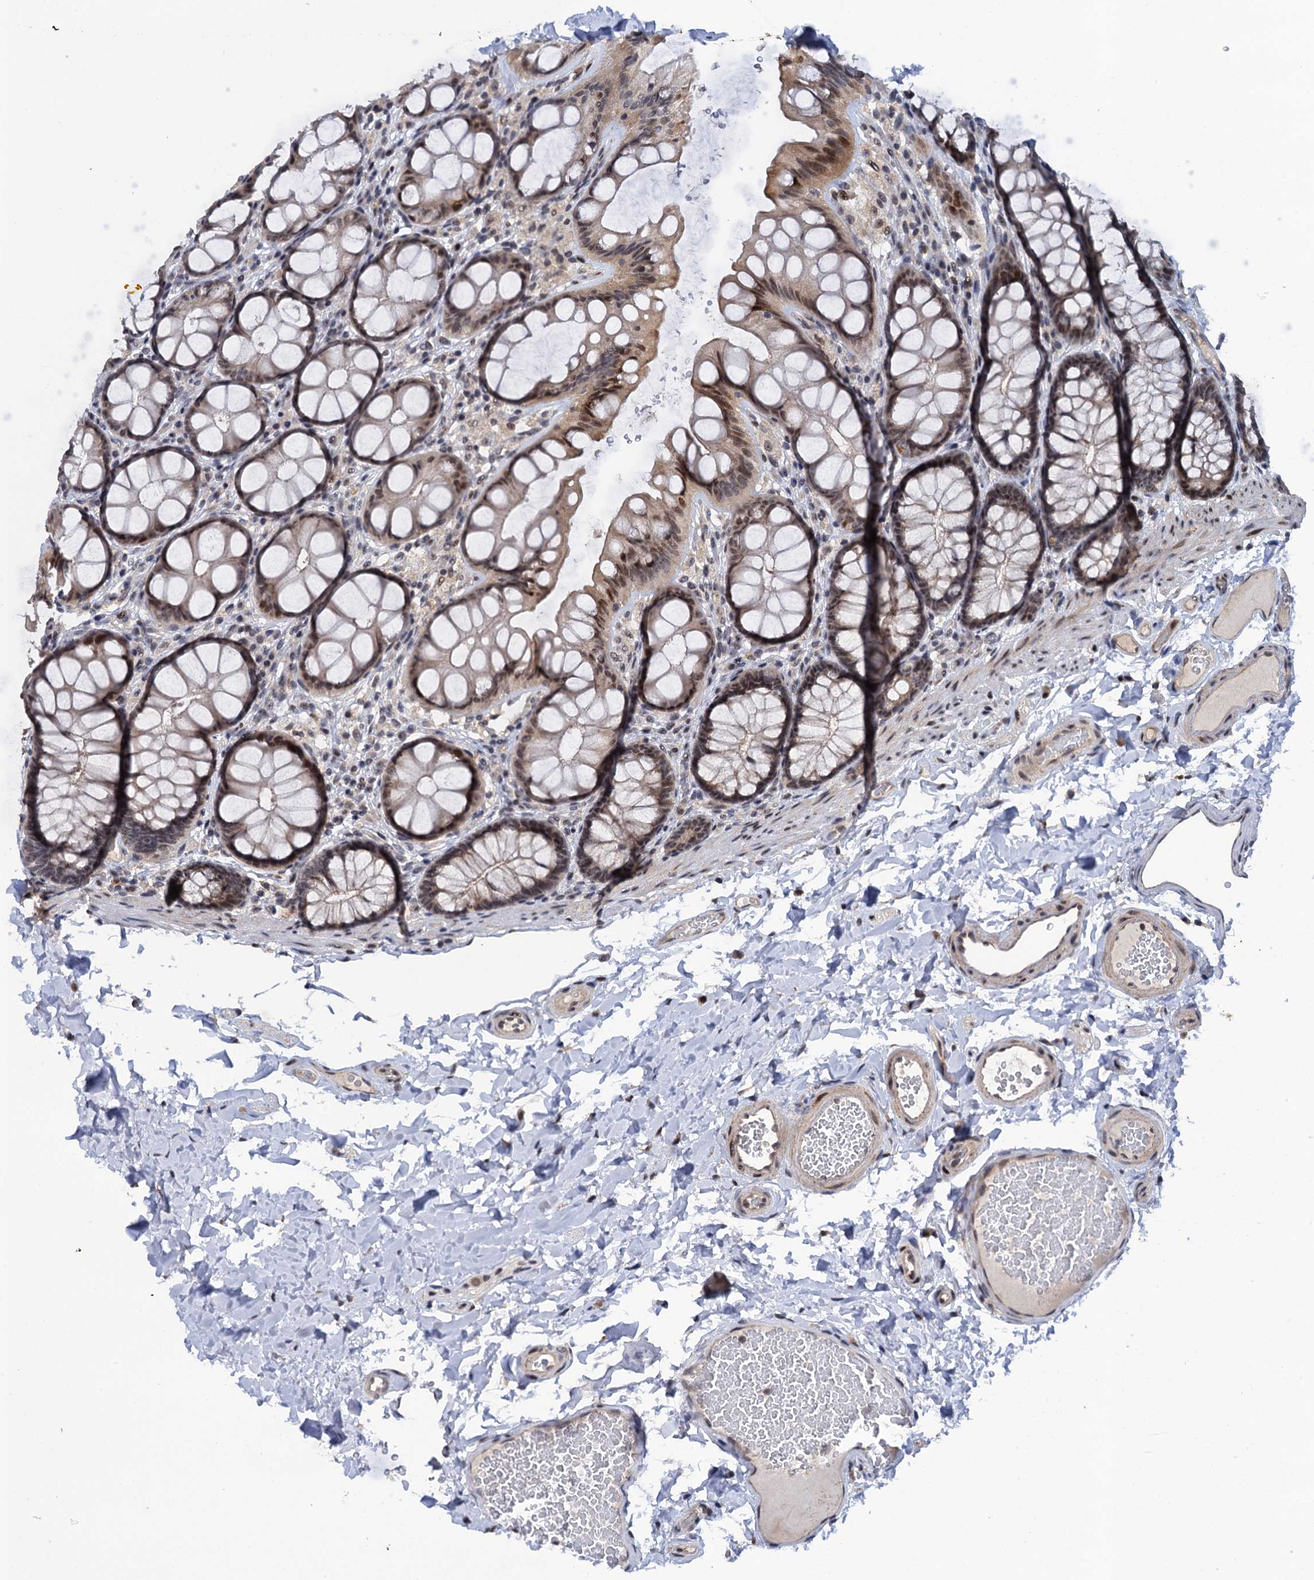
{"staining": {"intensity": "moderate", "quantity": "25%-75%", "location": "nuclear"}, "tissue": "colon", "cell_type": "Endothelial cells", "image_type": "normal", "snomed": [{"axis": "morphology", "description": "Normal tissue, NOS"}, {"axis": "topography", "description": "Colon"}], "caption": "Immunohistochemistry staining of benign colon, which demonstrates medium levels of moderate nuclear expression in approximately 25%-75% of endothelial cells indicating moderate nuclear protein positivity. The staining was performed using DAB (3,3'-diaminobenzidine) (brown) for protein detection and nuclei were counterstained in hematoxylin (blue).", "gene": "ZAR1L", "patient": {"sex": "male", "age": 47}}